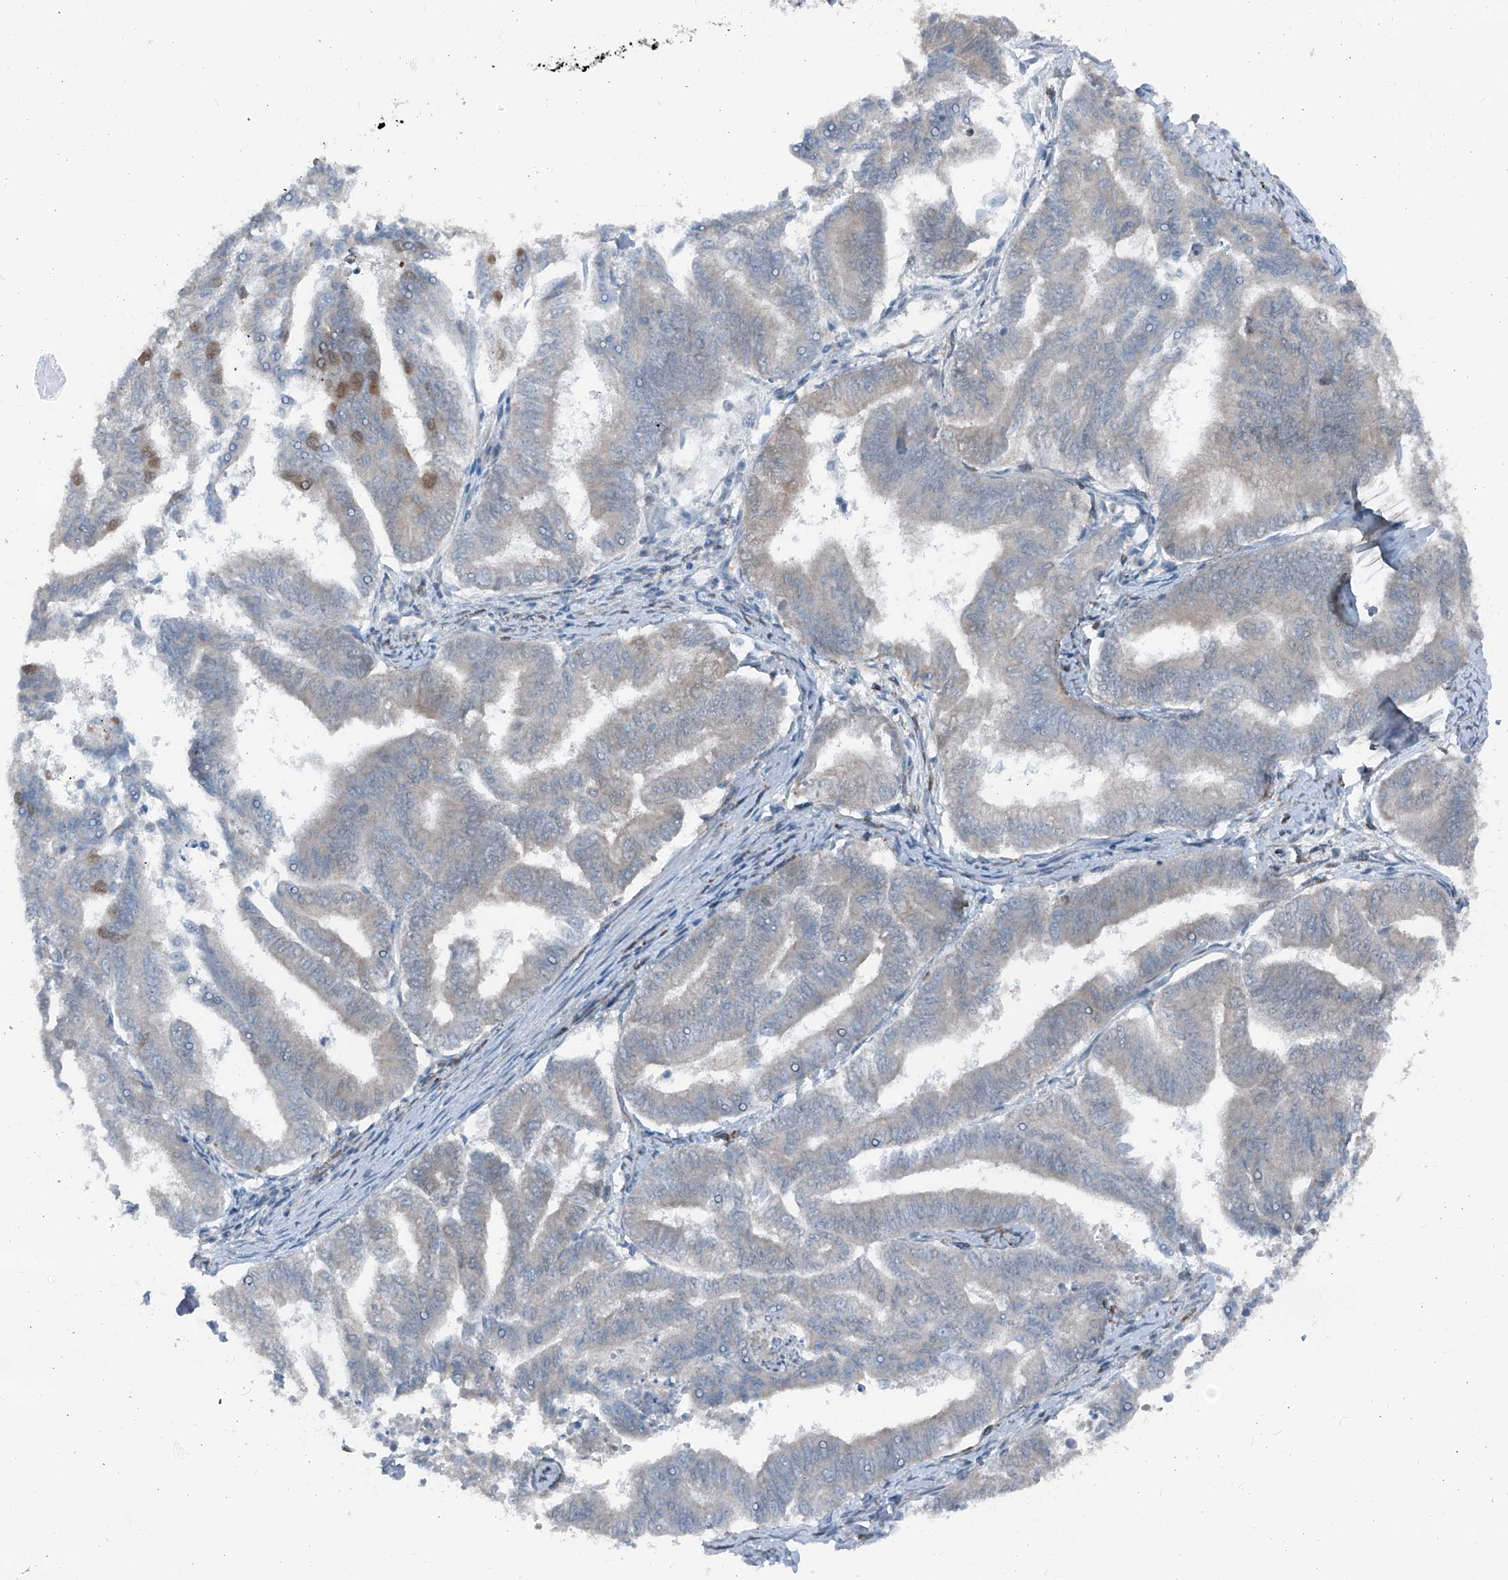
{"staining": {"intensity": "moderate", "quantity": "<25%", "location": "nuclear"}, "tissue": "endometrial cancer", "cell_type": "Tumor cells", "image_type": "cancer", "snomed": [{"axis": "morphology", "description": "Adenocarcinoma, NOS"}, {"axis": "topography", "description": "Endometrium"}], "caption": "Immunohistochemistry staining of endometrial adenocarcinoma, which reveals low levels of moderate nuclear expression in approximately <25% of tumor cells indicating moderate nuclear protein expression. The staining was performed using DAB (brown) for protein detection and nuclei were counterstained in hematoxylin (blue).", "gene": "HSPB11", "patient": {"sex": "female", "age": 79}}